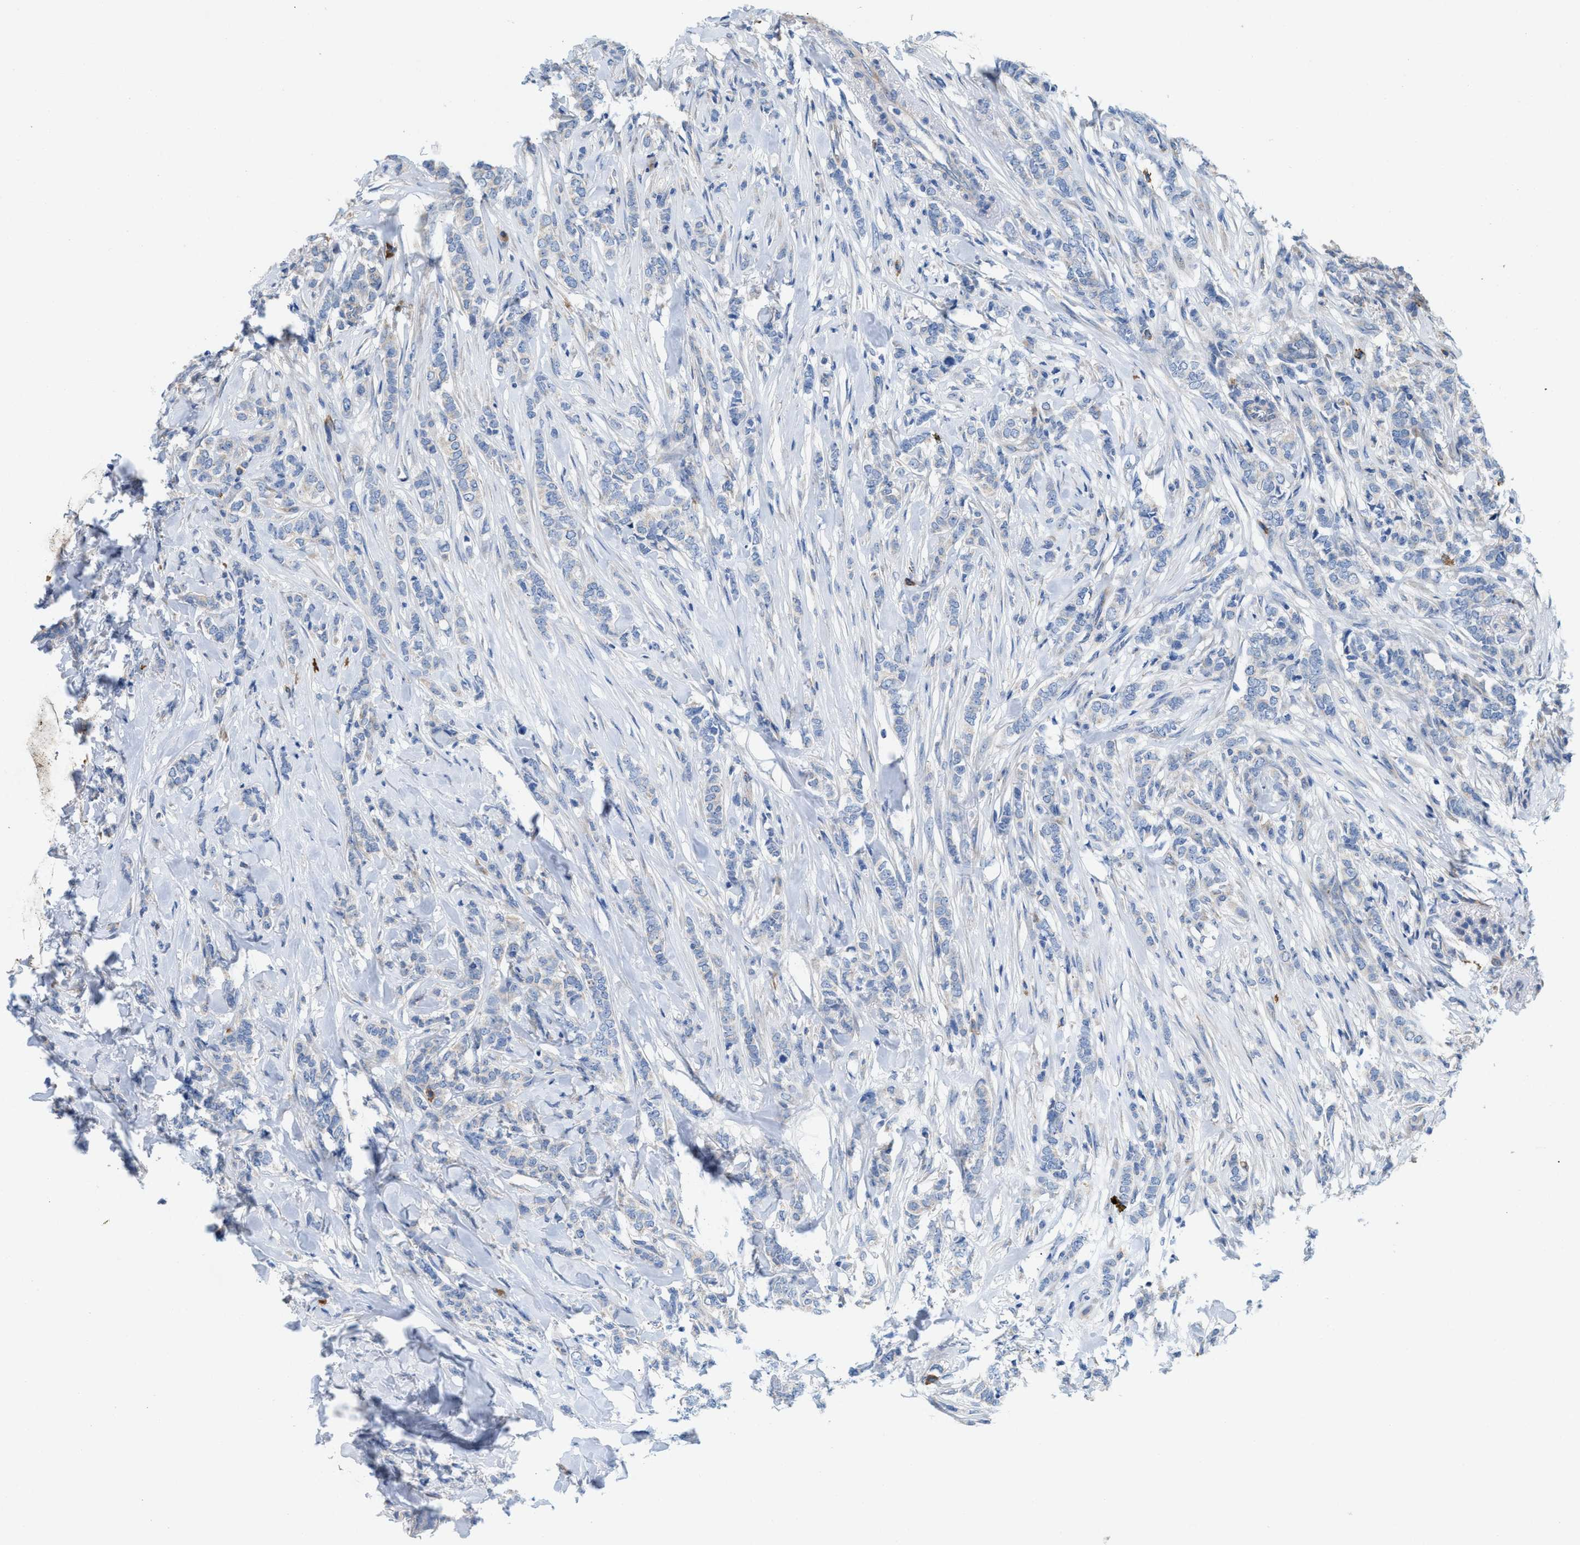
{"staining": {"intensity": "negative", "quantity": "none", "location": "none"}, "tissue": "breast cancer", "cell_type": "Tumor cells", "image_type": "cancer", "snomed": [{"axis": "morphology", "description": "Lobular carcinoma"}, {"axis": "topography", "description": "Skin"}, {"axis": "topography", "description": "Breast"}], "caption": "High magnification brightfield microscopy of breast cancer stained with DAB (brown) and counterstained with hematoxylin (blue): tumor cells show no significant expression.", "gene": "DYNC2I1", "patient": {"sex": "female", "age": 46}}